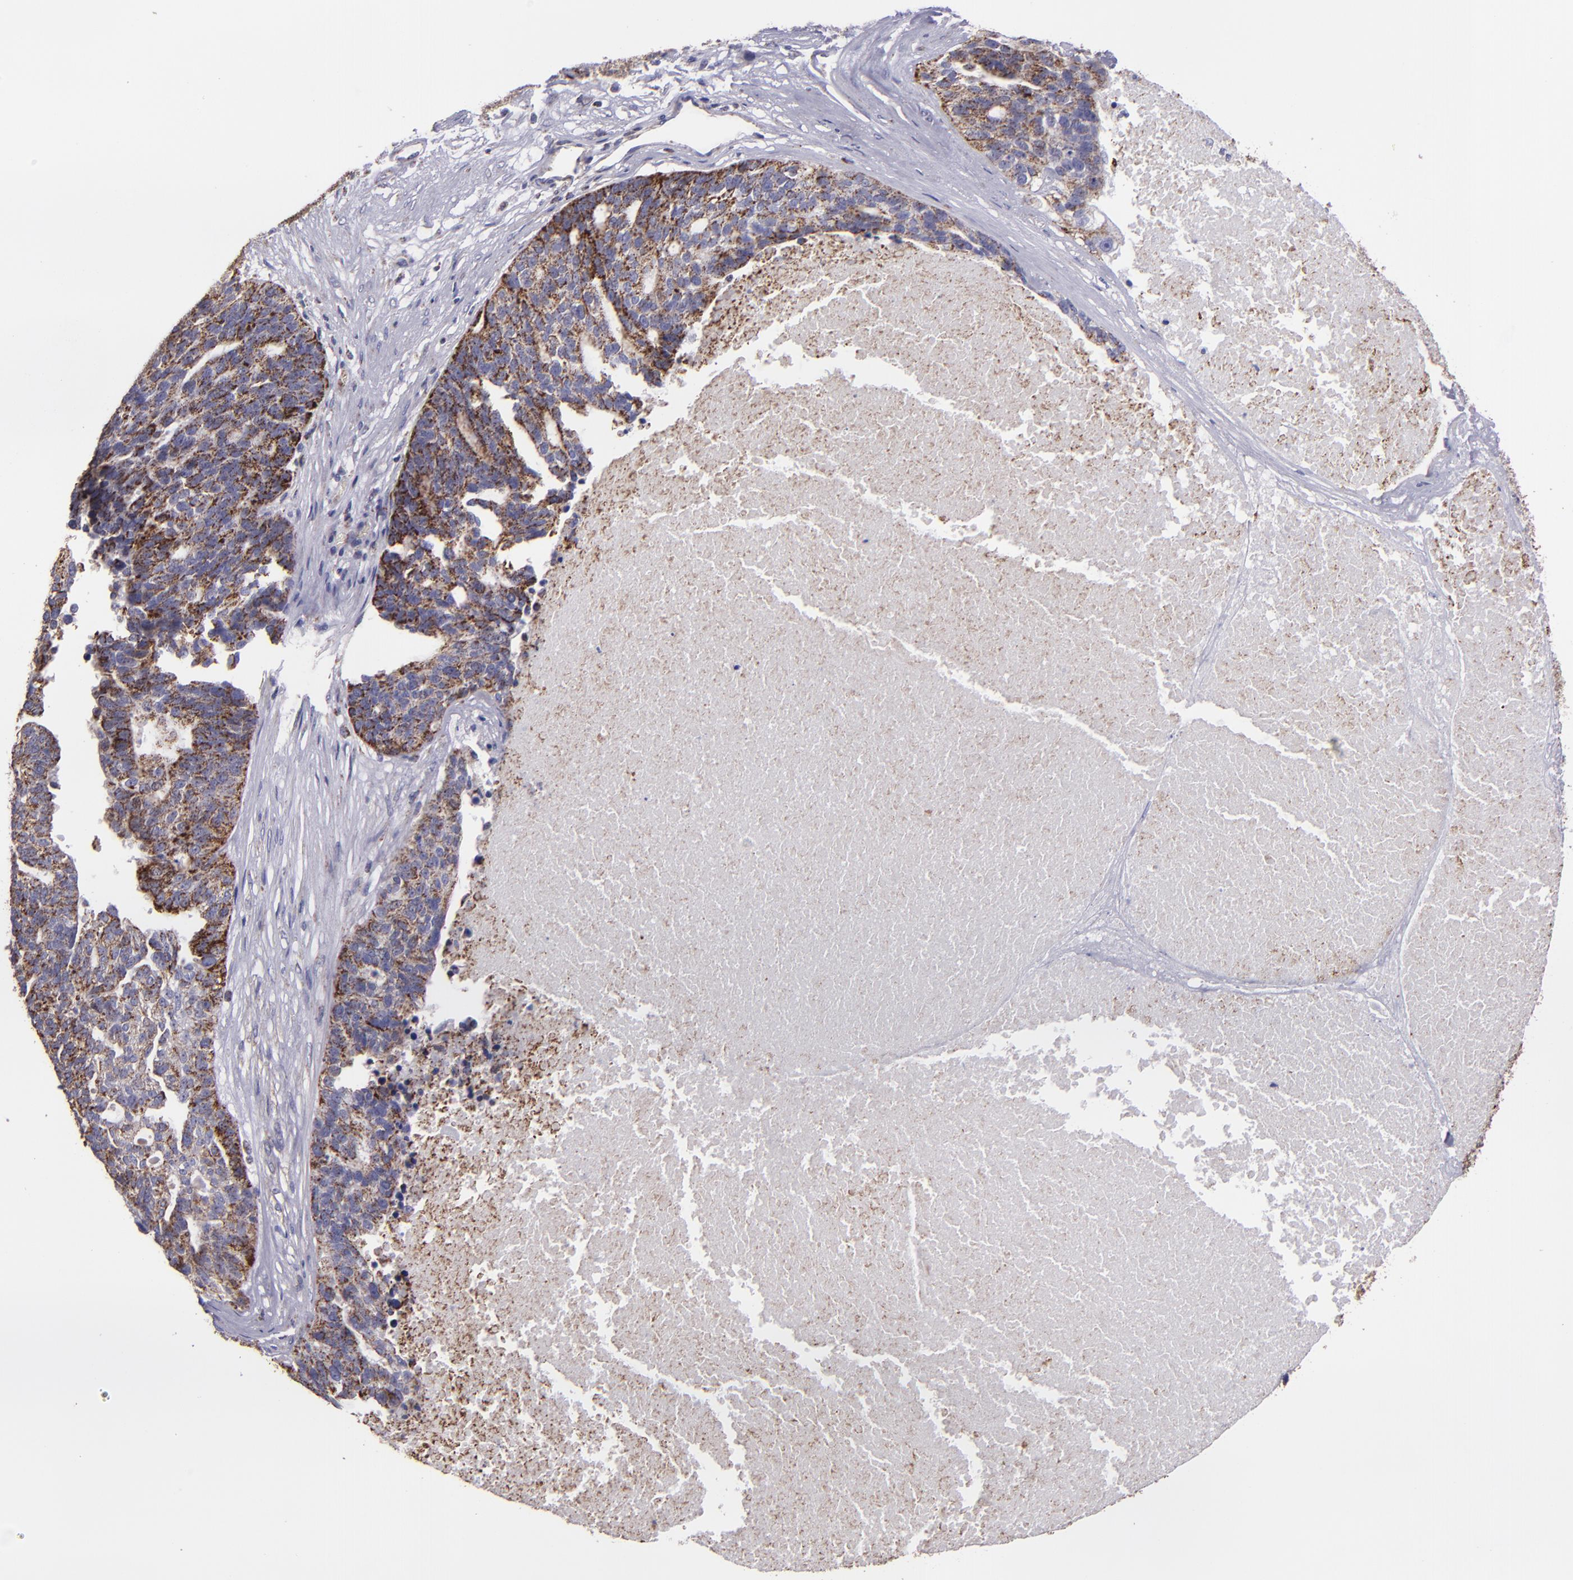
{"staining": {"intensity": "moderate", "quantity": "25%-75%", "location": "cytoplasmic/membranous"}, "tissue": "ovarian cancer", "cell_type": "Tumor cells", "image_type": "cancer", "snomed": [{"axis": "morphology", "description": "Cystadenocarcinoma, serous, NOS"}, {"axis": "topography", "description": "Ovary"}], "caption": "Brown immunohistochemical staining in human ovarian serous cystadenocarcinoma shows moderate cytoplasmic/membranous expression in approximately 25%-75% of tumor cells.", "gene": "HSPD1", "patient": {"sex": "female", "age": 59}}